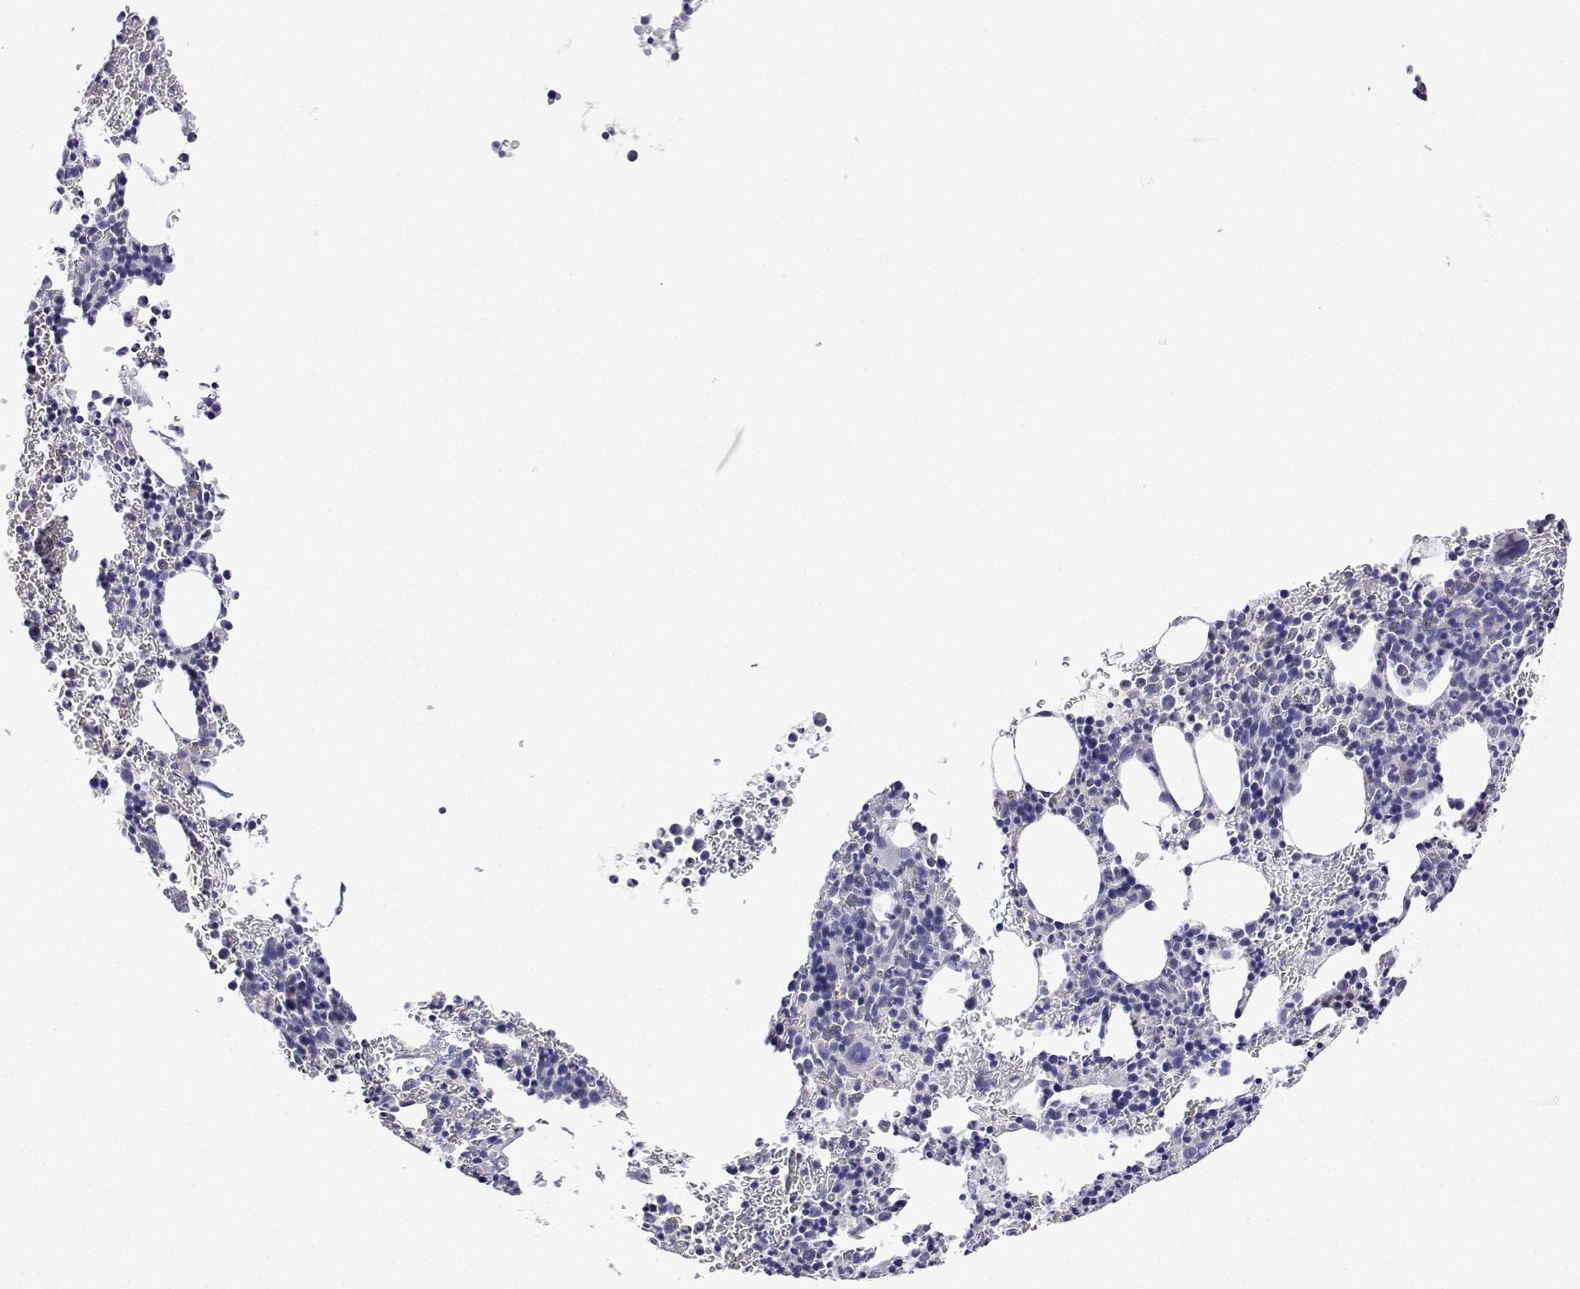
{"staining": {"intensity": "negative", "quantity": "none", "location": "none"}, "tissue": "bone marrow", "cell_type": "Hematopoietic cells", "image_type": "normal", "snomed": [{"axis": "morphology", "description": "Normal tissue, NOS"}, {"axis": "topography", "description": "Bone marrow"}], "caption": "Immunohistochemistry (IHC) of unremarkable bone marrow shows no expression in hematopoietic cells. (DAB immunohistochemistry, high magnification).", "gene": "PLCB1", "patient": {"sex": "male", "age": 63}}